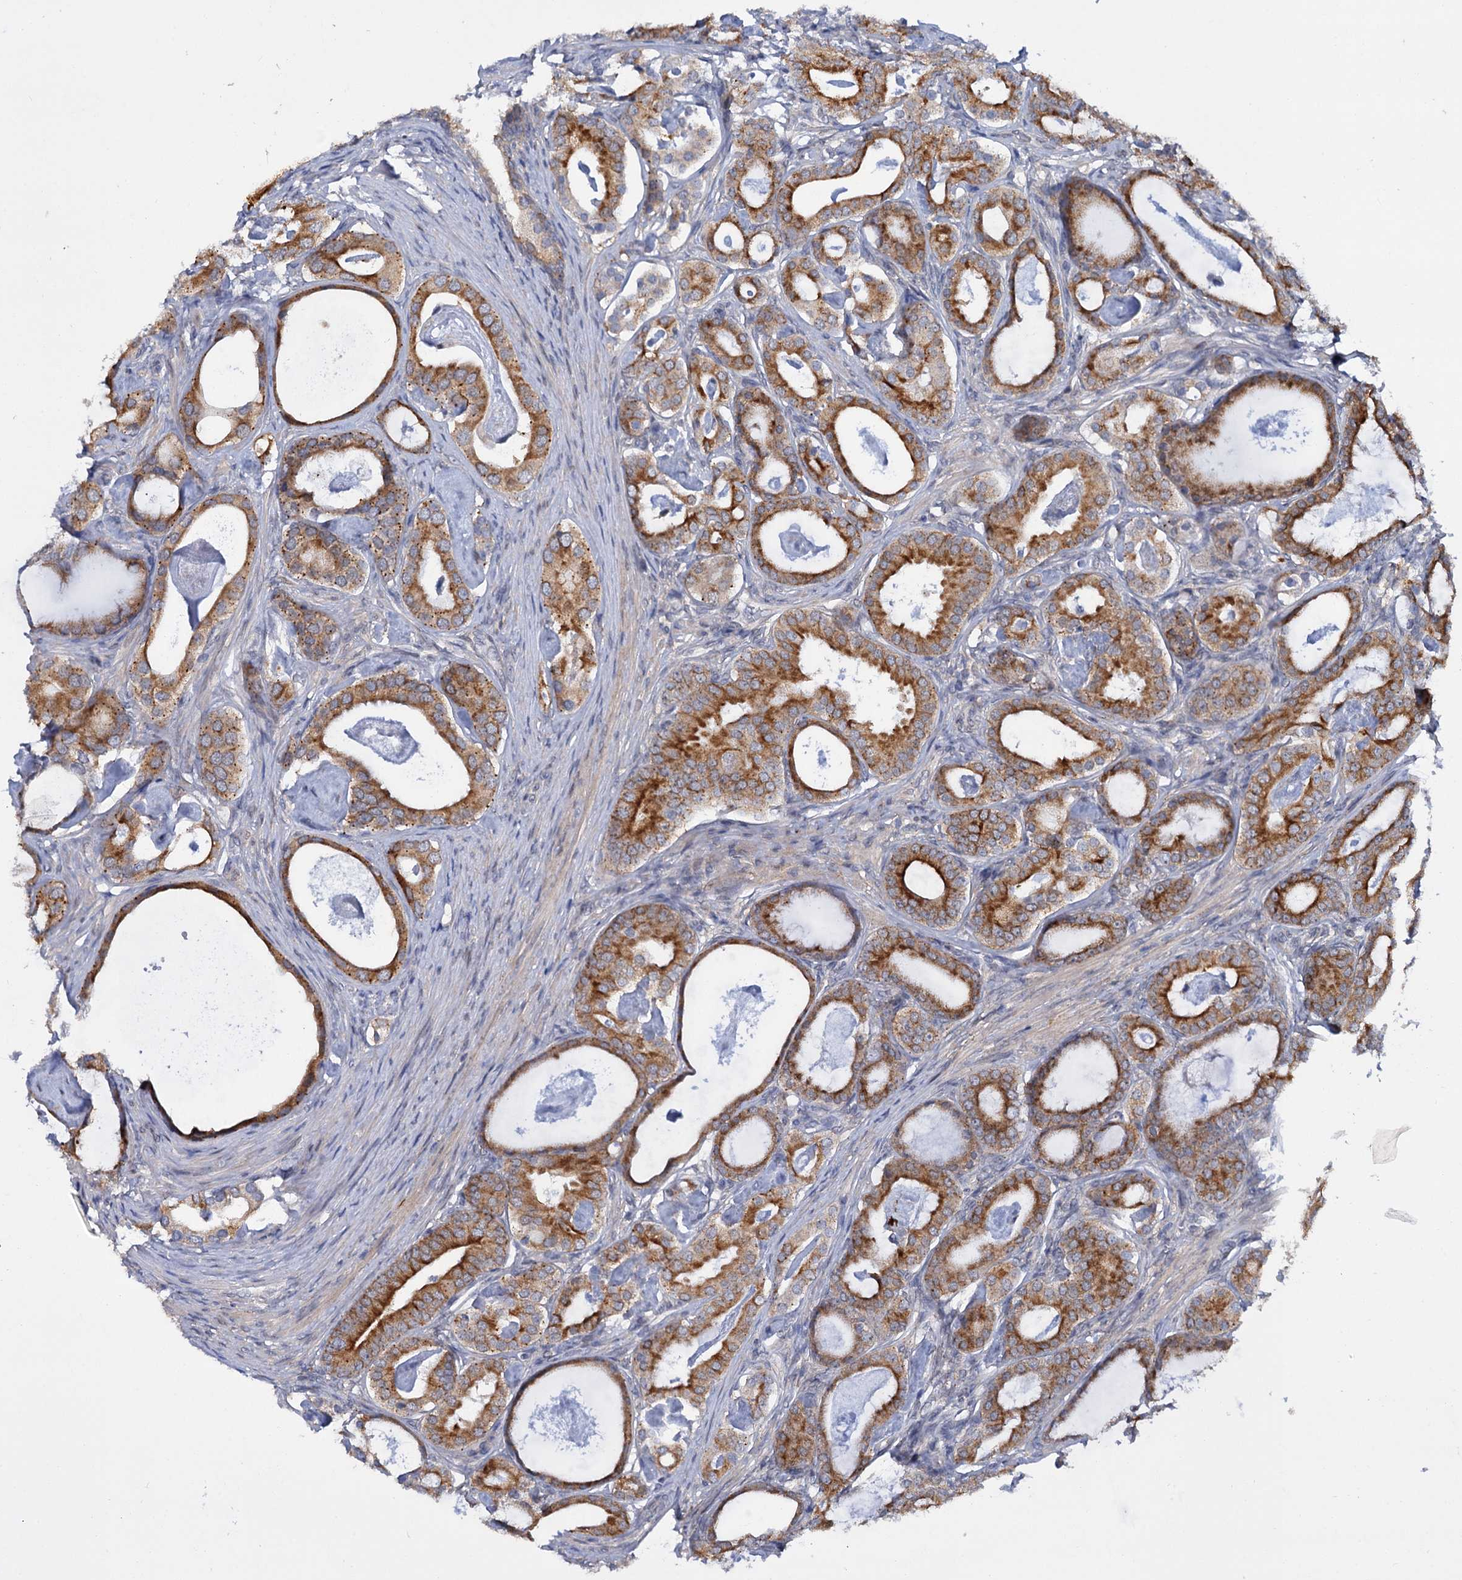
{"staining": {"intensity": "strong", "quantity": ">75%", "location": "cytoplasmic/membranous"}, "tissue": "prostate cancer", "cell_type": "Tumor cells", "image_type": "cancer", "snomed": [{"axis": "morphology", "description": "Adenocarcinoma, Low grade"}, {"axis": "topography", "description": "Prostate"}], "caption": "About >75% of tumor cells in human prostate low-grade adenocarcinoma reveal strong cytoplasmic/membranous protein staining as visualized by brown immunohistochemical staining.", "gene": "MID1IP1", "patient": {"sex": "male", "age": 71}}